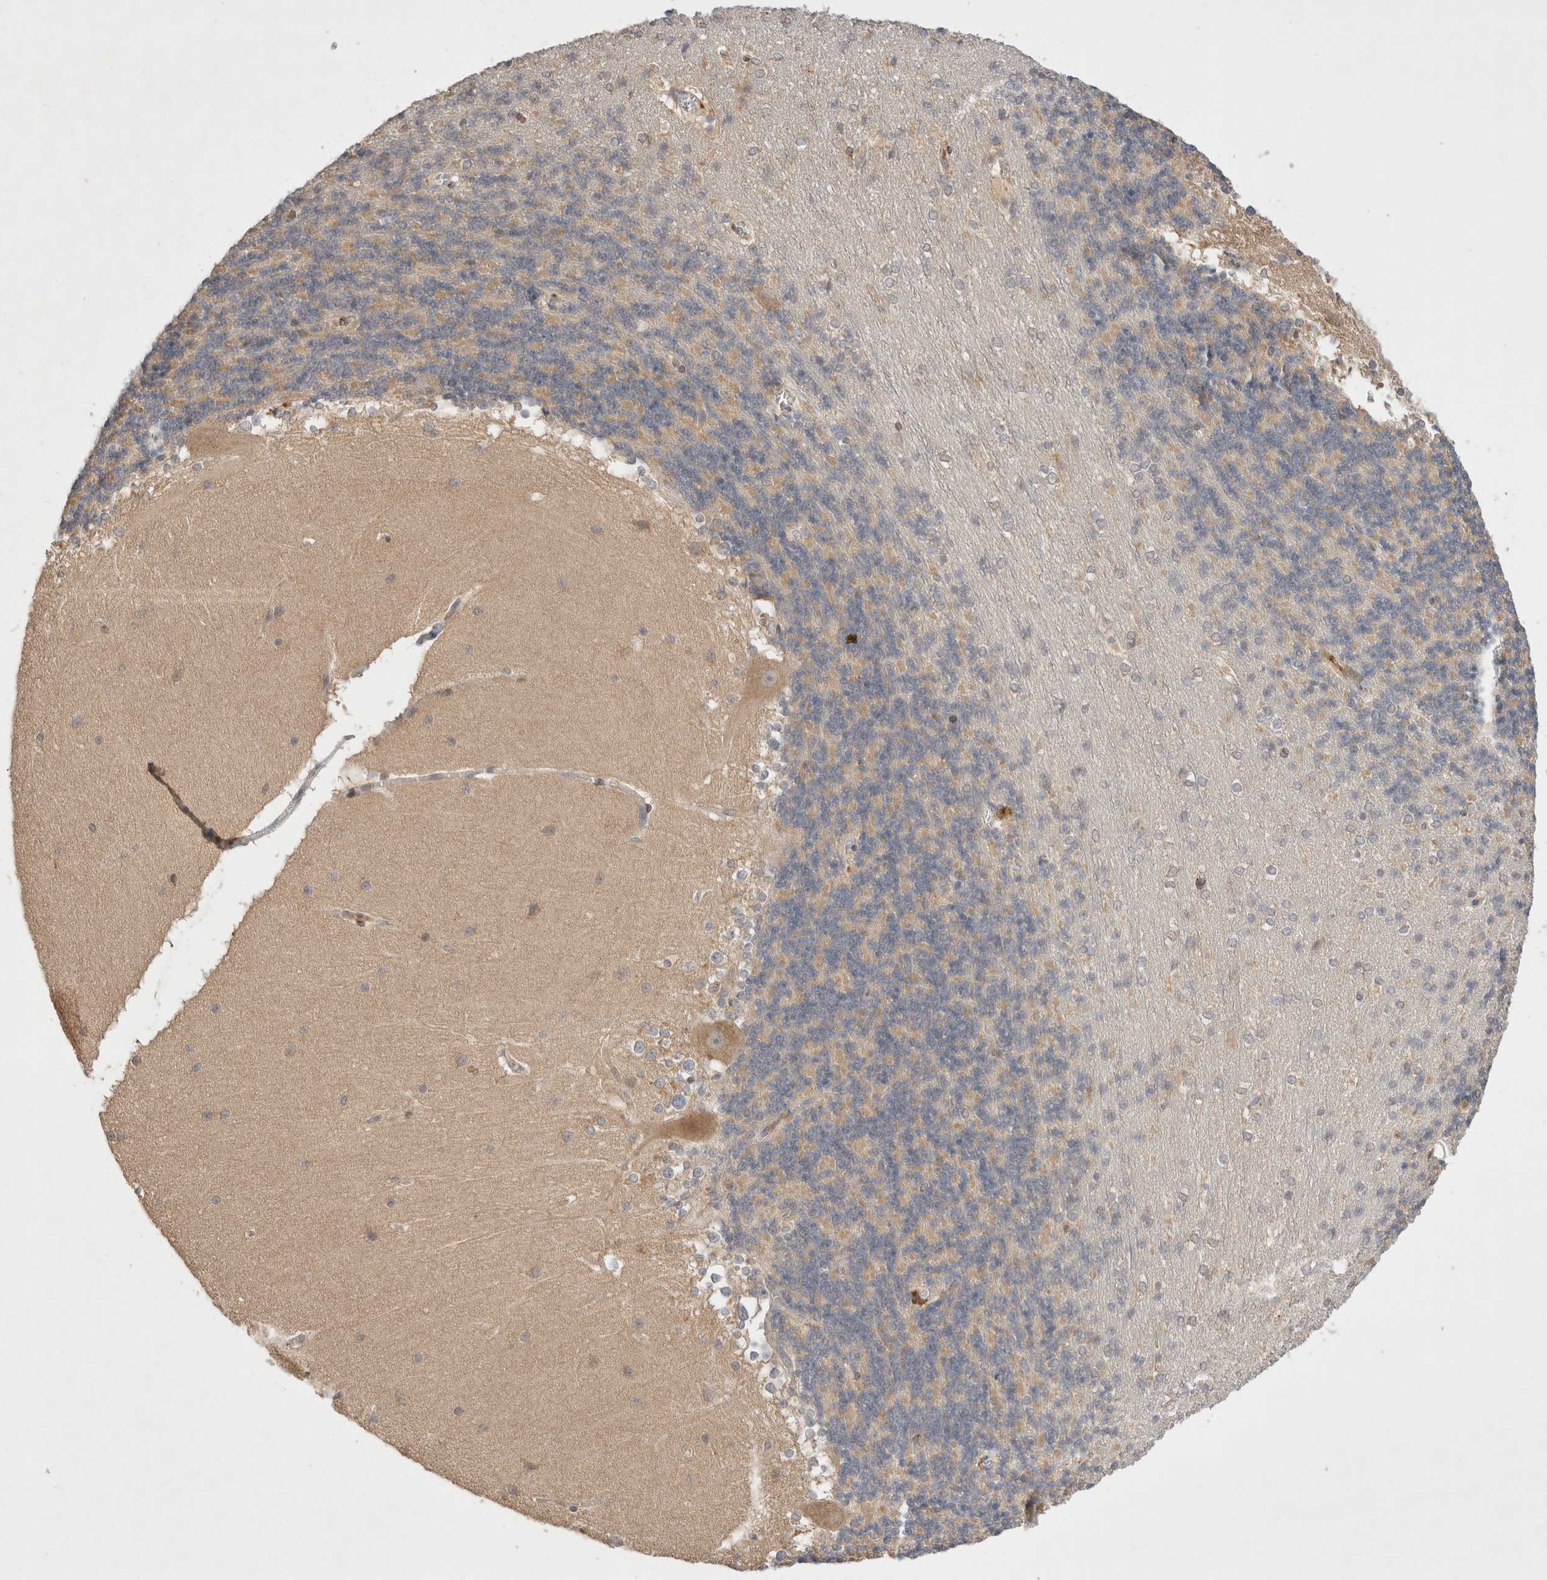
{"staining": {"intensity": "weak", "quantity": ">75%", "location": "cytoplasmic/membranous"}, "tissue": "cerebellum", "cell_type": "Cells in granular layer", "image_type": "normal", "snomed": [{"axis": "morphology", "description": "Normal tissue, NOS"}, {"axis": "topography", "description": "Cerebellum"}], "caption": "DAB immunohistochemical staining of normal cerebellum displays weak cytoplasmic/membranous protein expression in about >75% of cells in granular layer.", "gene": "CARNMT1", "patient": {"sex": "female", "age": 19}}